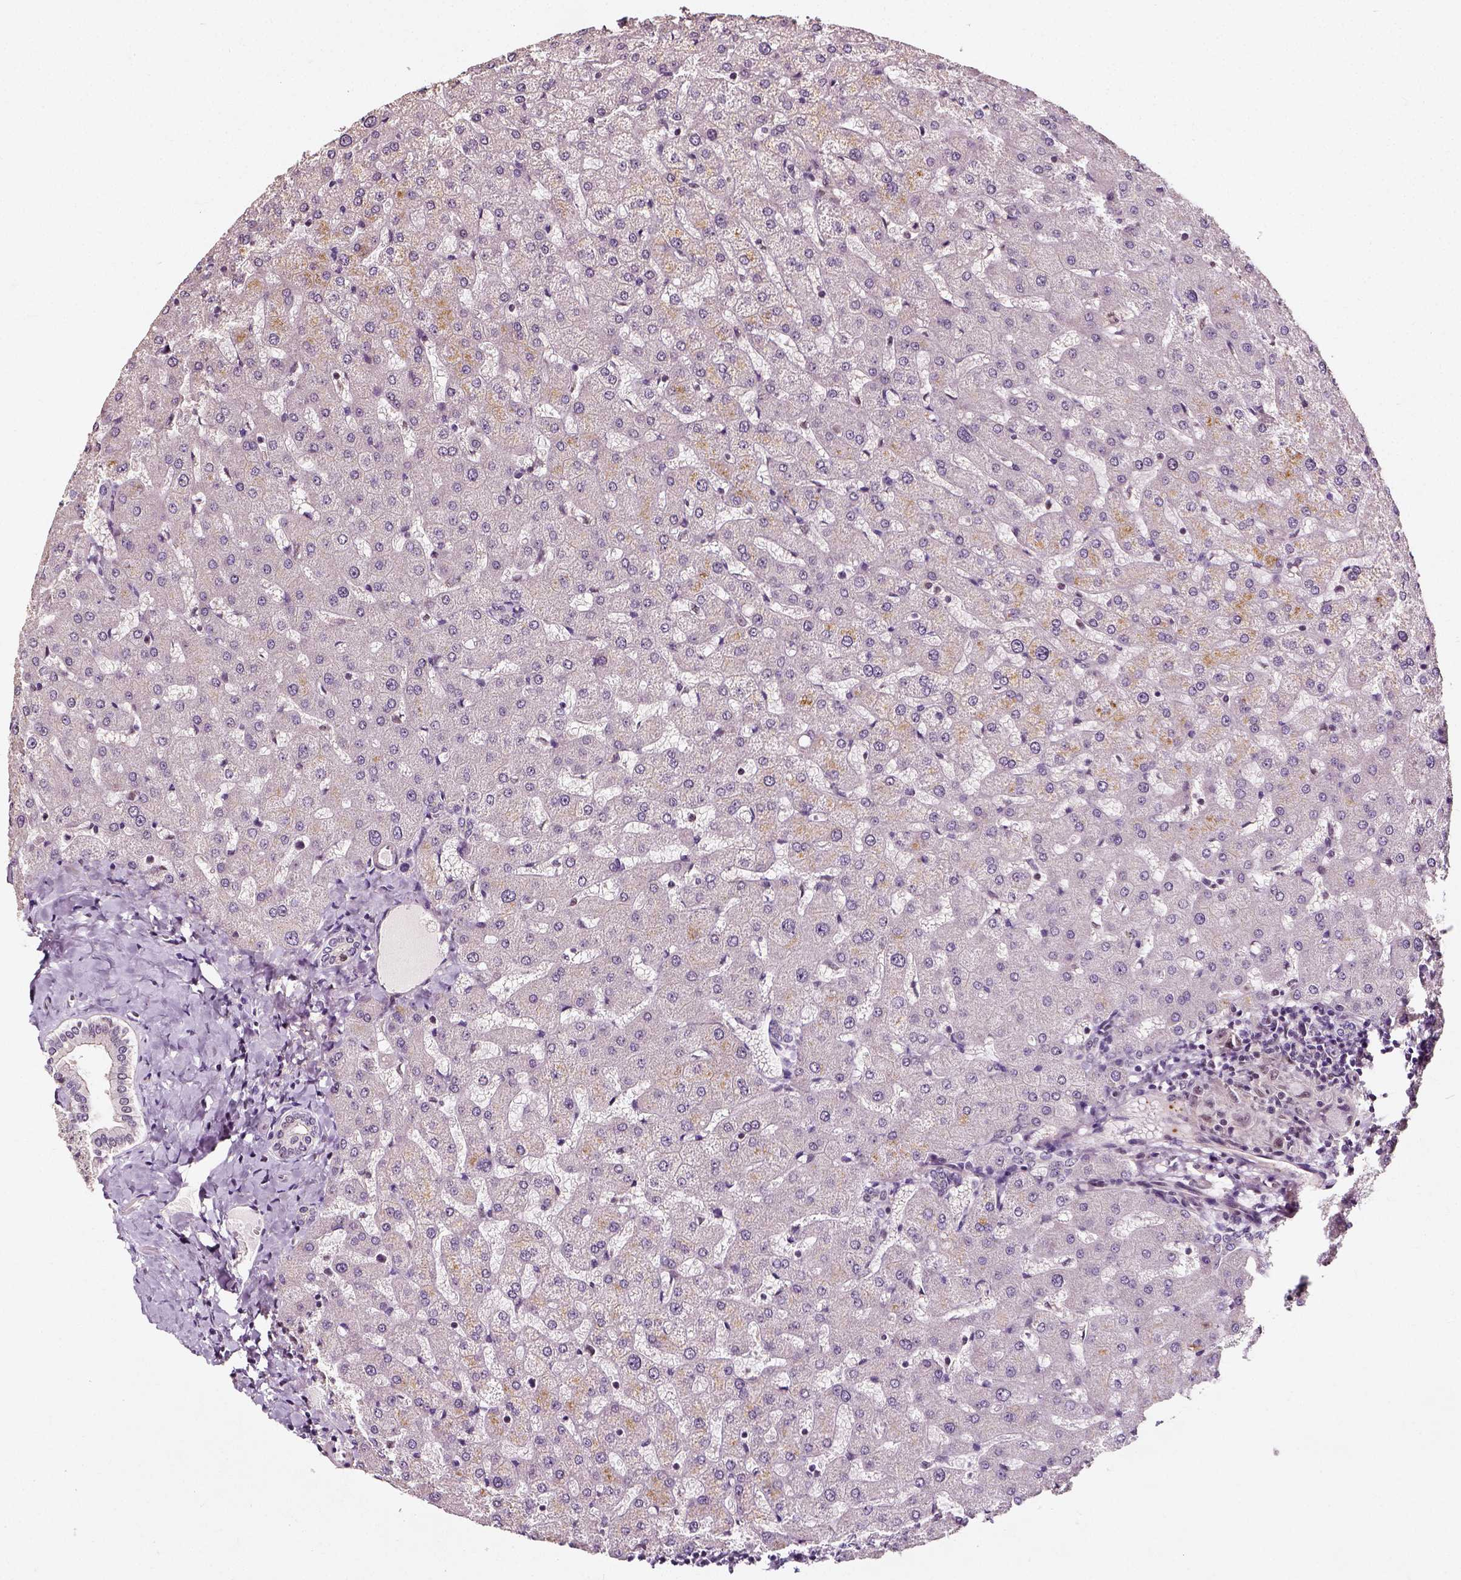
{"staining": {"intensity": "negative", "quantity": "none", "location": "none"}, "tissue": "liver", "cell_type": "Cholangiocytes", "image_type": "normal", "snomed": [{"axis": "morphology", "description": "Normal tissue, NOS"}, {"axis": "topography", "description": "Liver"}], "caption": "IHC micrograph of benign liver: liver stained with DAB (3,3'-diaminobenzidine) demonstrates no significant protein expression in cholangiocytes. (IHC, brightfield microscopy, high magnification).", "gene": "NACC1", "patient": {"sex": "female", "age": 50}}